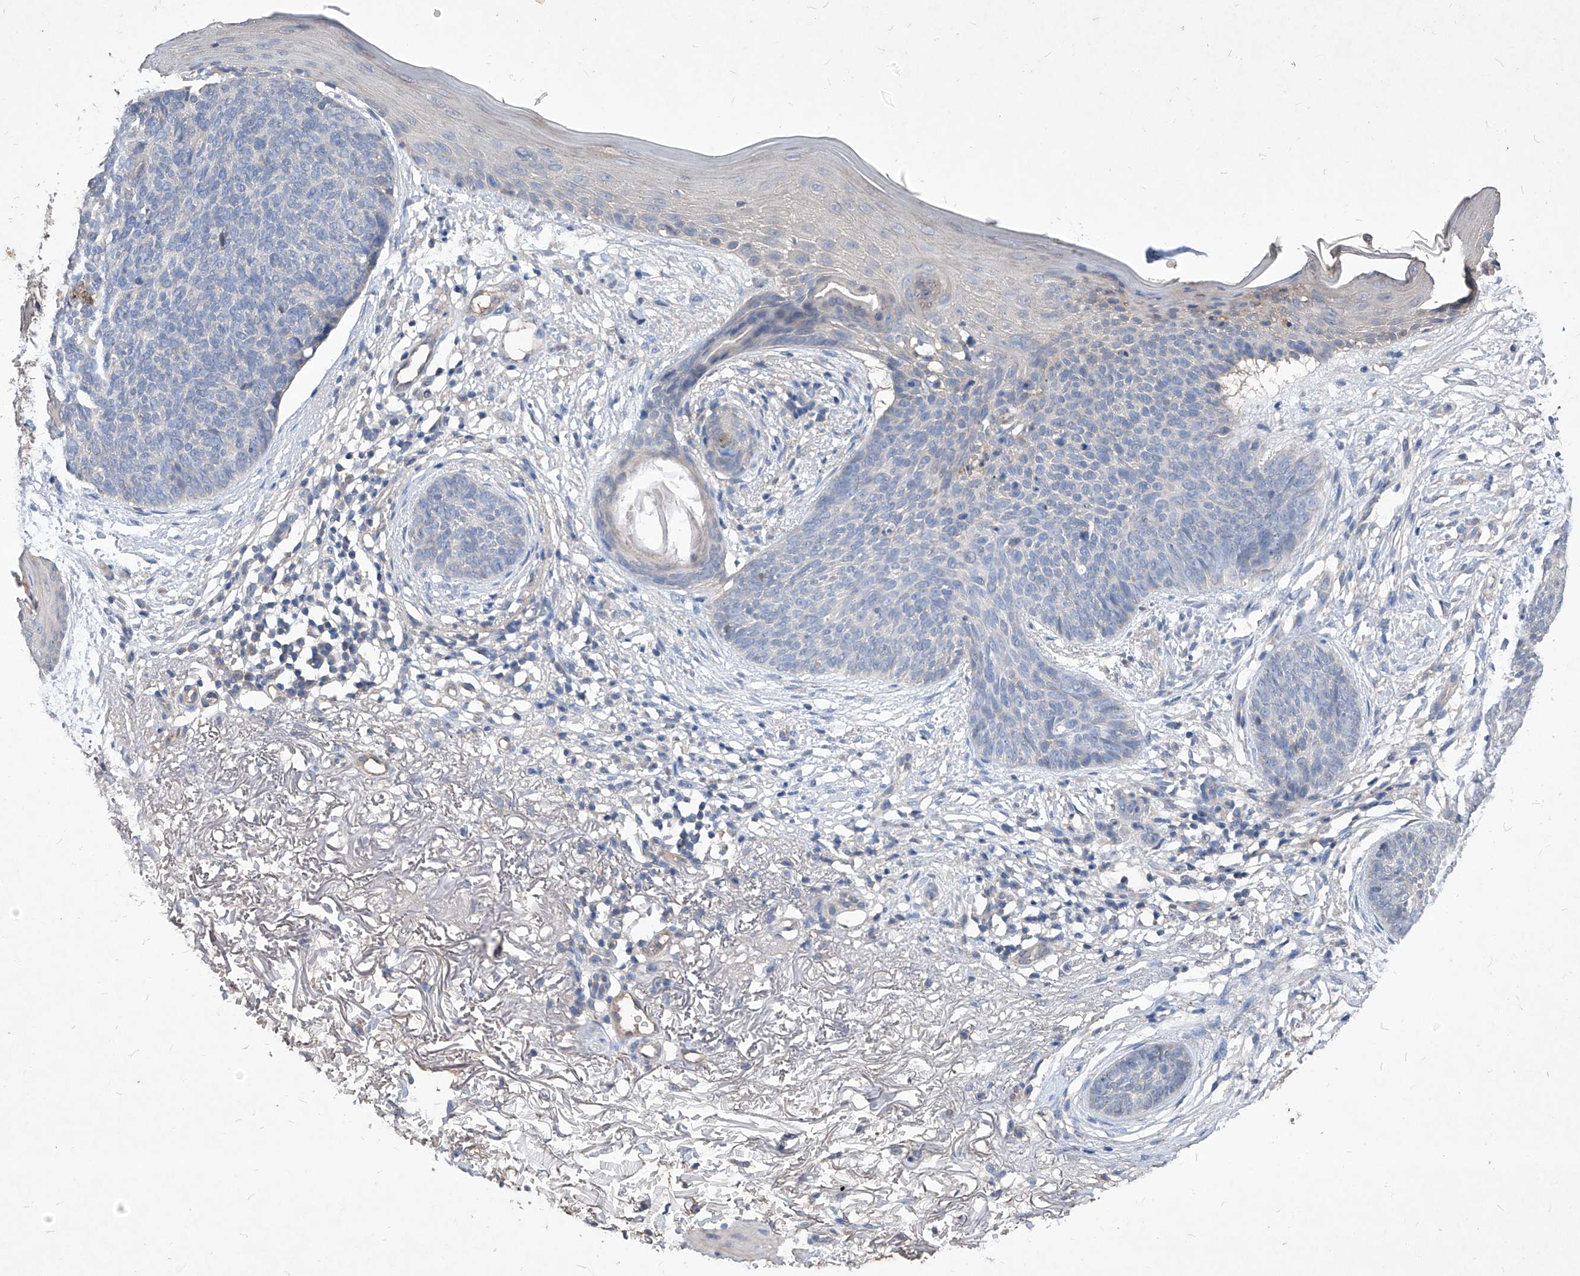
{"staining": {"intensity": "negative", "quantity": "none", "location": "none"}, "tissue": "skin cancer", "cell_type": "Tumor cells", "image_type": "cancer", "snomed": [{"axis": "morphology", "description": "Basal cell carcinoma"}, {"axis": "topography", "description": "Skin"}], "caption": "This is an immunohistochemistry histopathology image of human skin cancer. There is no staining in tumor cells.", "gene": "SYNGR1", "patient": {"sex": "female", "age": 70}}